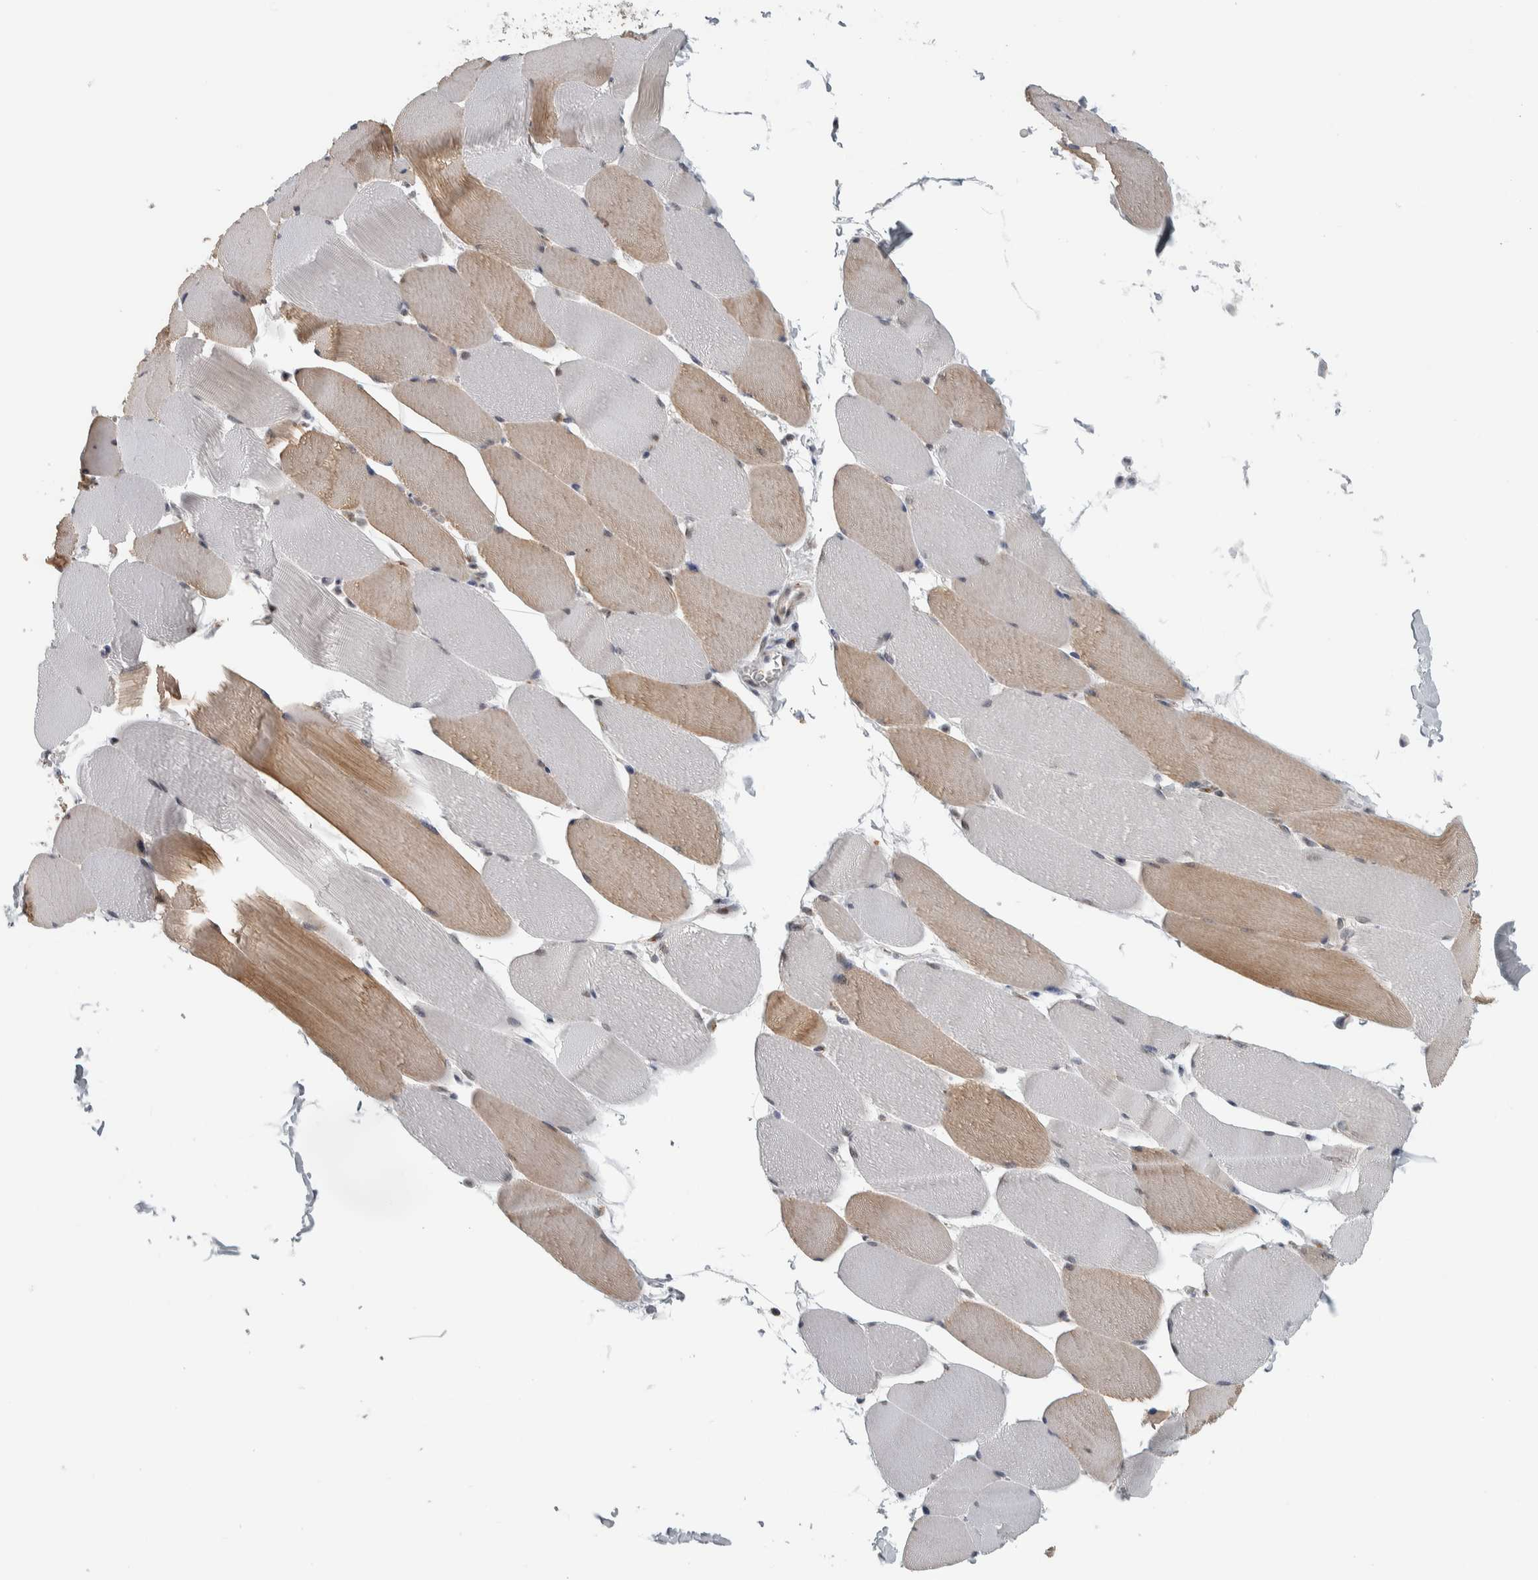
{"staining": {"intensity": "moderate", "quantity": "25%-75%", "location": "cytoplasmic/membranous"}, "tissue": "skeletal muscle", "cell_type": "Myocytes", "image_type": "normal", "snomed": [{"axis": "morphology", "description": "Normal tissue, NOS"}, {"axis": "topography", "description": "Skeletal muscle"}], "caption": "Protein staining reveals moderate cytoplasmic/membranous expression in approximately 25%-75% of myocytes in normal skeletal muscle. (DAB IHC with brightfield microscopy, high magnification).", "gene": "ZMYND8", "patient": {"sex": "male", "age": 62}}